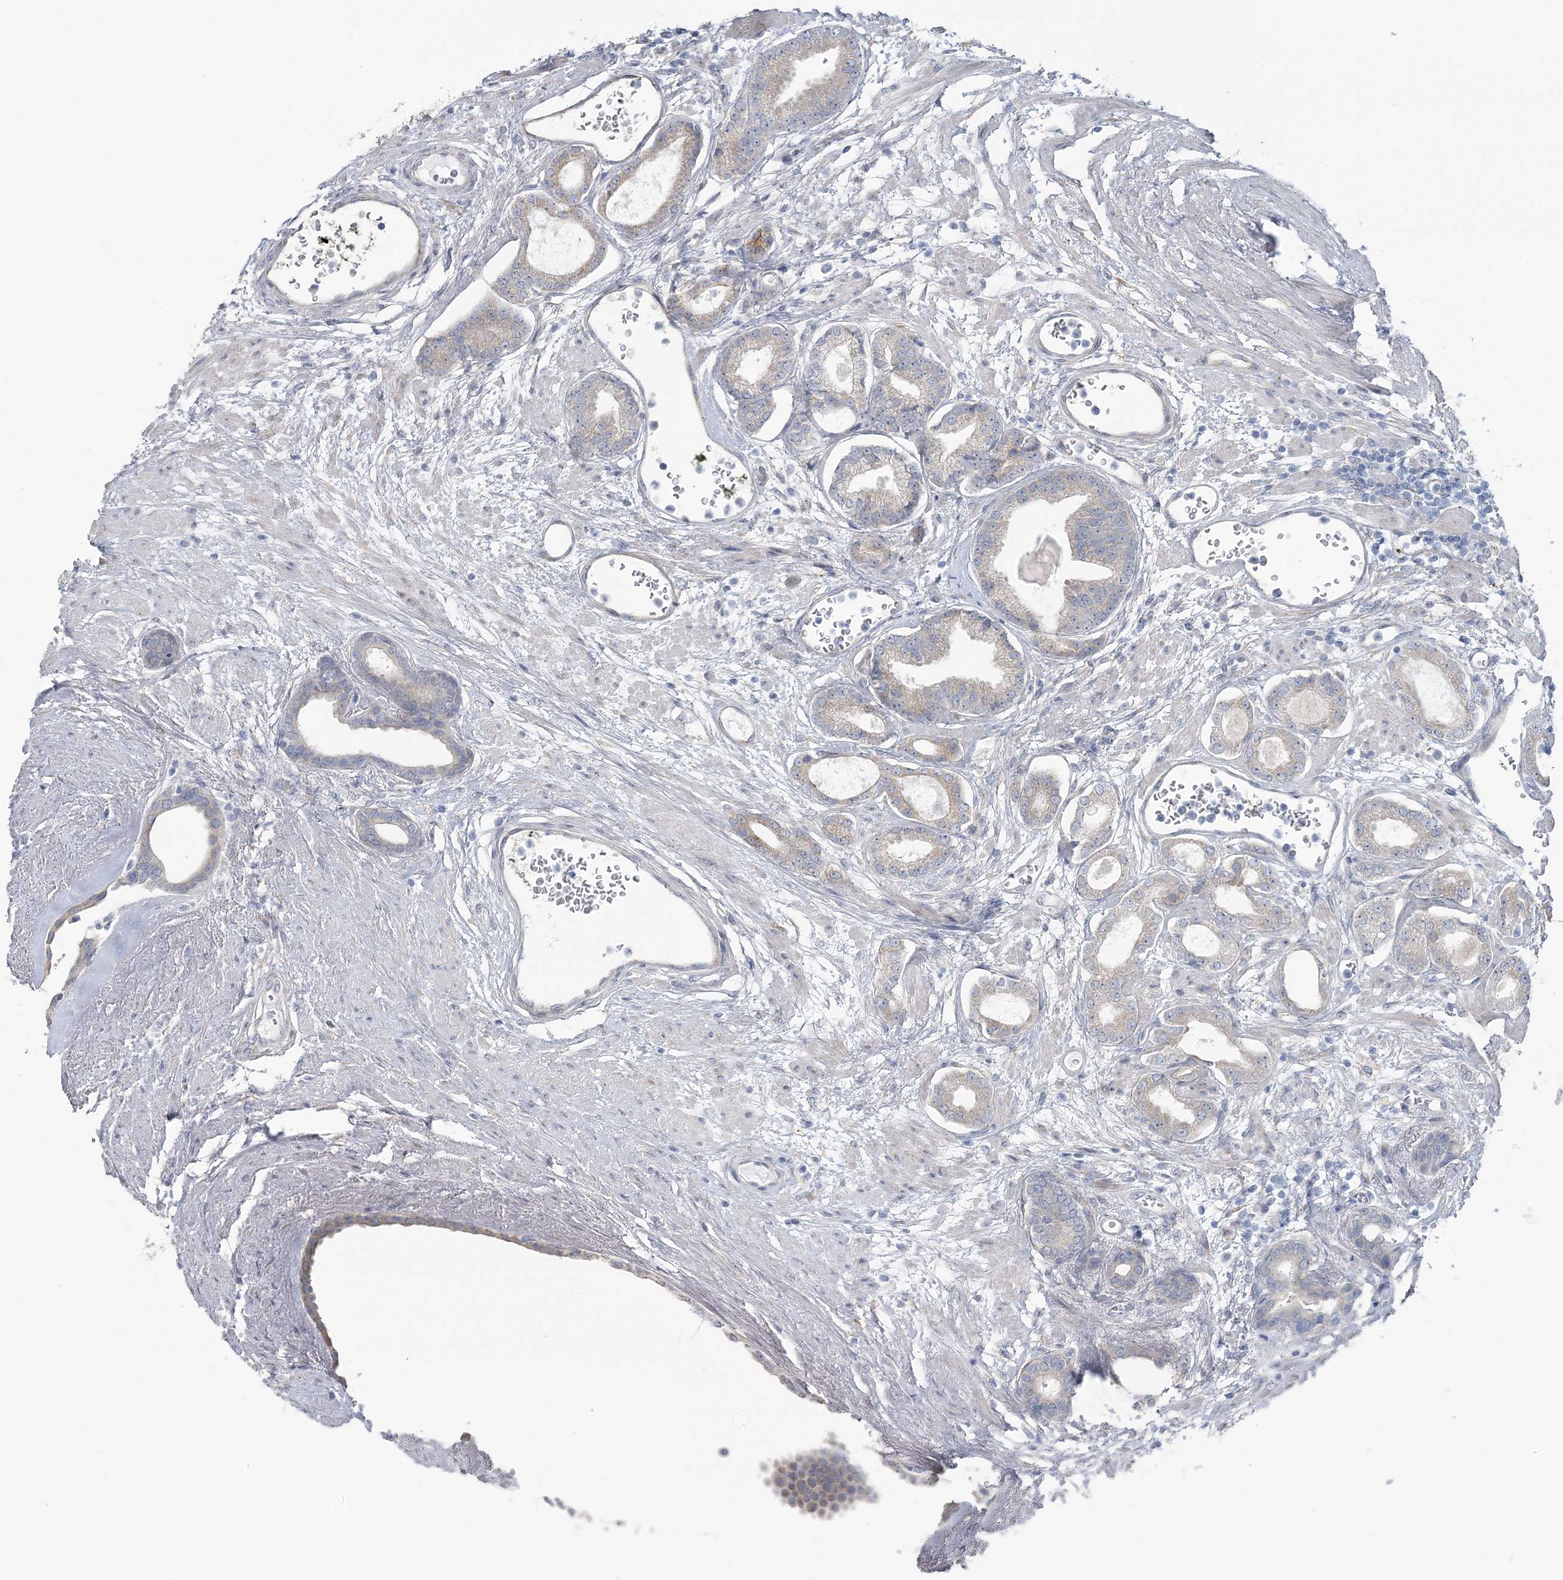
{"staining": {"intensity": "weak", "quantity": "<25%", "location": "cytoplasmic/membranous"}, "tissue": "prostate cancer", "cell_type": "Tumor cells", "image_type": "cancer", "snomed": [{"axis": "morphology", "description": "Adenocarcinoma, Low grade"}, {"axis": "topography", "description": "Prostate"}], "caption": "The immunohistochemistry (IHC) histopathology image has no significant expression in tumor cells of adenocarcinoma (low-grade) (prostate) tissue.", "gene": "CMBL", "patient": {"sex": "male", "age": 60}}